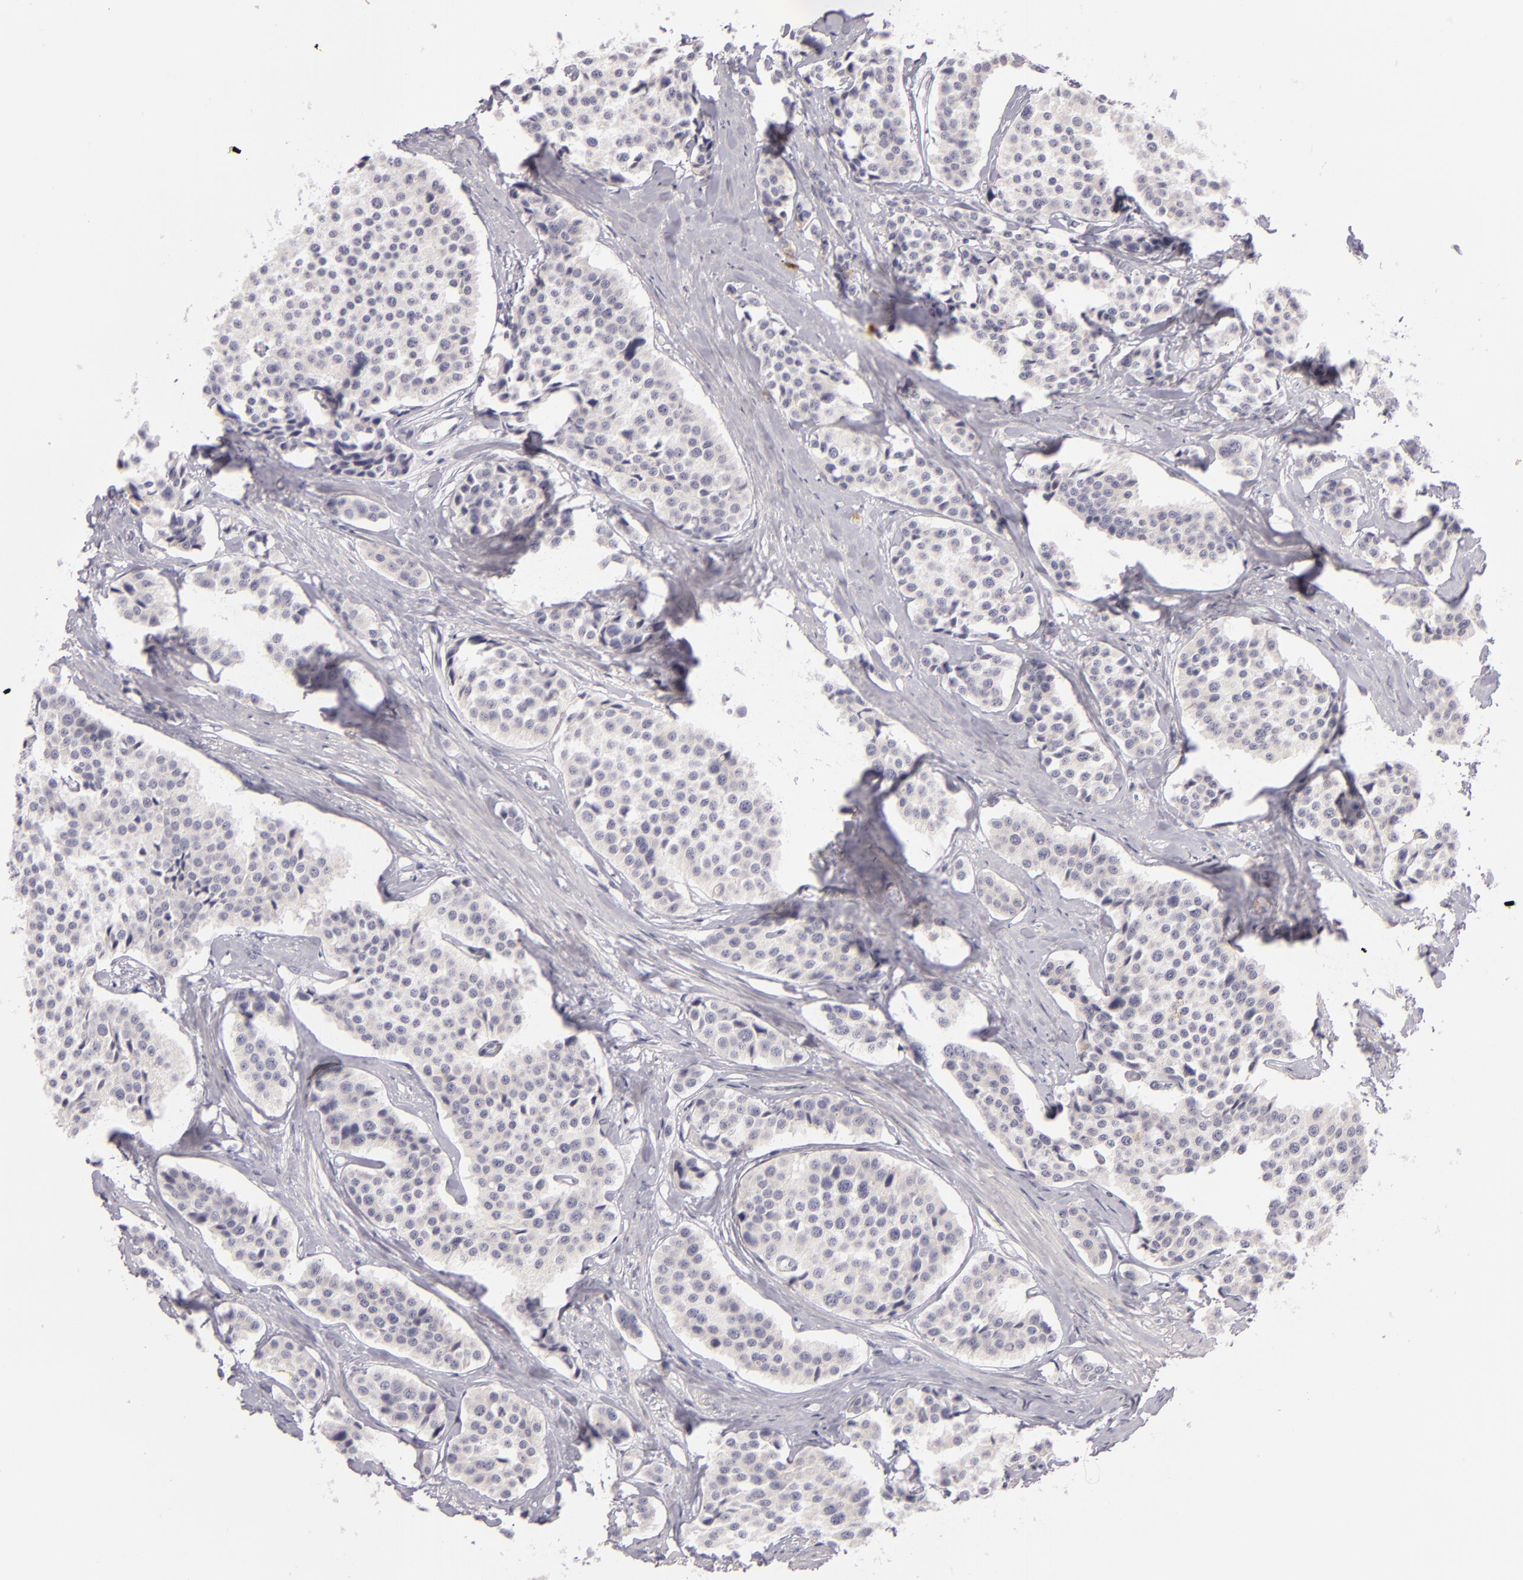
{"staining": {"intensity": "negative", "quantity": "none", "location": "none"}, "tissue": "carcinoid", "cell_type": "Tumor cells", "image_type": "cancer", "snomed": [{"axis": "morphology", "description": "Carcinoid, malignant, NOS"}, {"axis": "topography", "description": "Small intestine"}], "caption": "There is no significant expression in tumor cells of carcinoid. (Stains: DAB (3,3'-diaminobenzidine) immunohistochemistry with hematoxylin counter stain, Microscopy: brightfield microscopy at high magnification).", "gene": "FAM181A", "patient": {"sex": "male", "age": 60}}